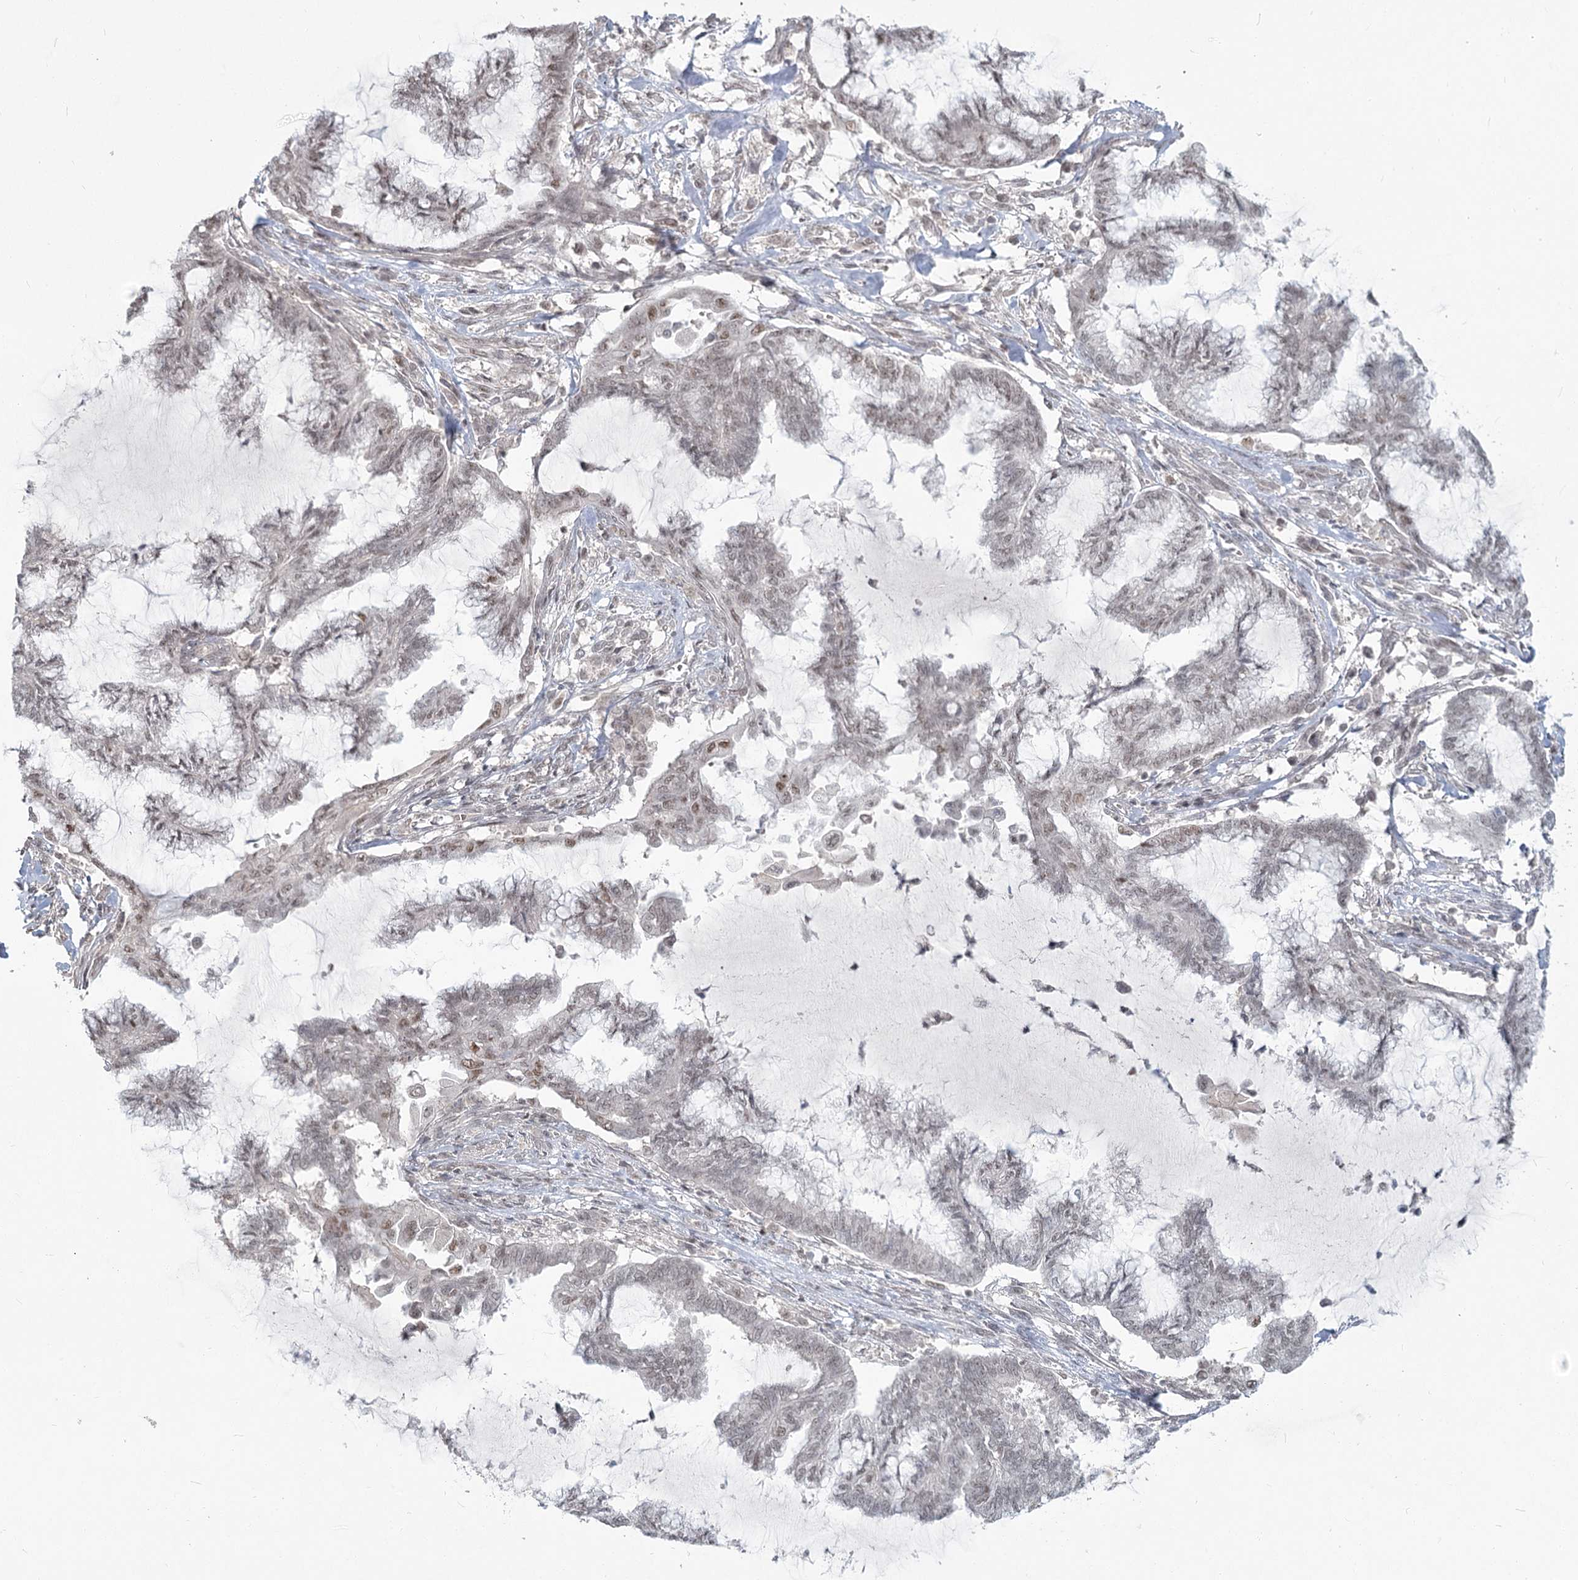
{"staining": {"intensity": "weak", "quantity": "<25%", "location": "nuclear"}, "tissue": "endometrial cancer", "cell_type": "Tumor cells", "image_type": "cancer", "snomed": [{"axis": "morphology", "description": "Adenocarcinoma, NOS"}, {"axis": "topography", "description": "Endometrium"}], "caption": "High magnification brightfield microscopy of endometrial cancer stained with DAB (brown) and counterstained with hematoxylin (blue): tumor cells show no significant expression.", "gene": "R3HCC1L", "patient": {"sex": "female", "age": 86}}